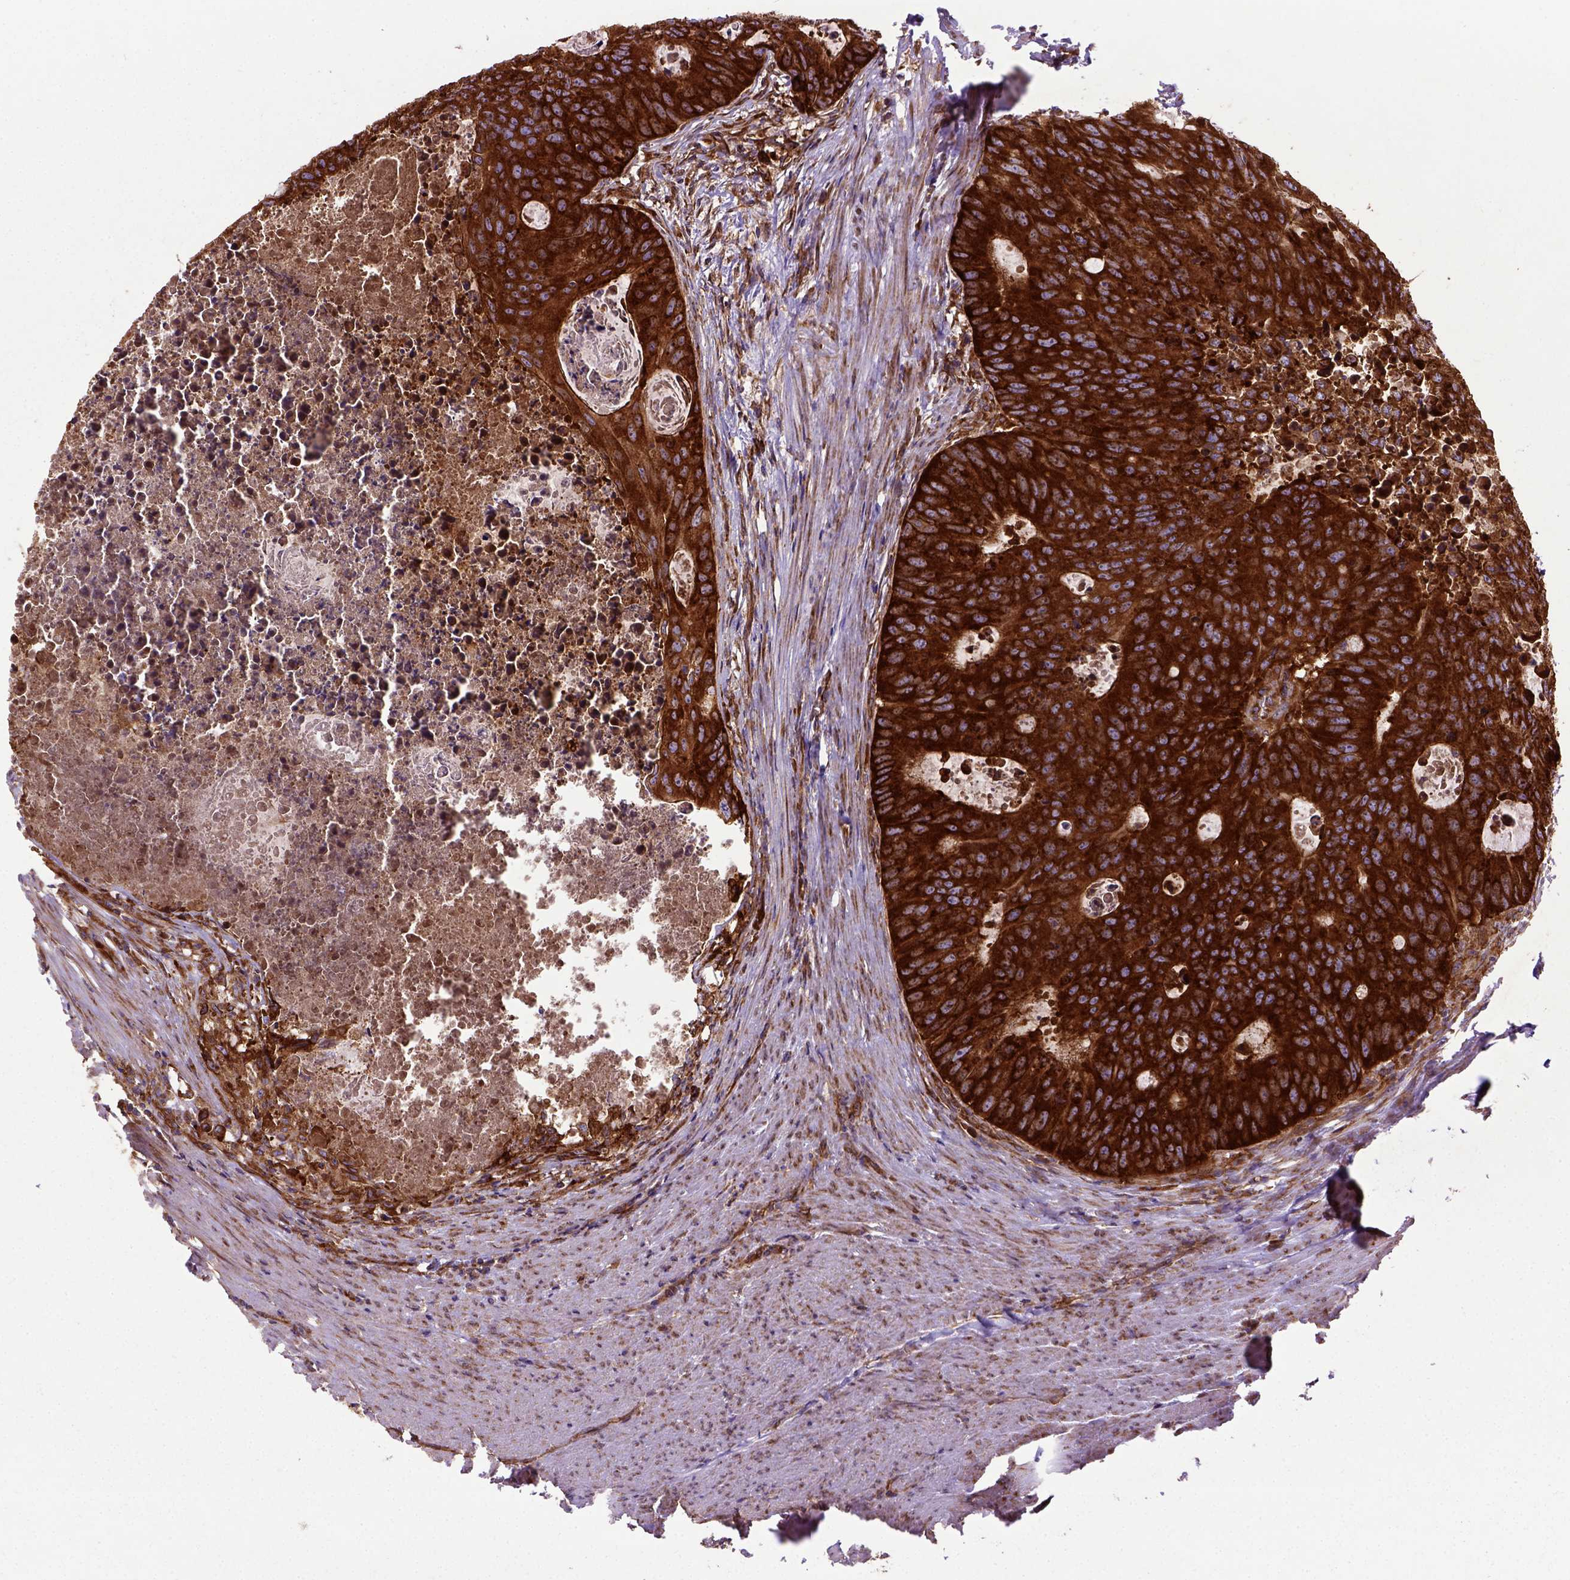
{"staining": {"intensity": "strong", "quantity": ">75%", "location": "cytoplasmic/membranous"}, "tissue": "colorectal cancer", "cell_type": "Tumor cells", "image_type": "cancer", "snomed": [{"axis": "morphology", "description": "Adenocarcinoma, NOS"}, {"axis": "topography", "description": "Colon"}], "caption": "The histopathology image exhibits staining of colorectal adenocarcinoma, revealing strong cytoplasmic/membranous protein staining (brown color) within tumor cells. The staining was performed using DAB (3,3'-diaminobenzidine), with brown indicating positive protein expression. Nuclei are stained blue with hematoxylin.", "gene": "CAPRIN1", "patient": {"sex": "male", "age": 67}}